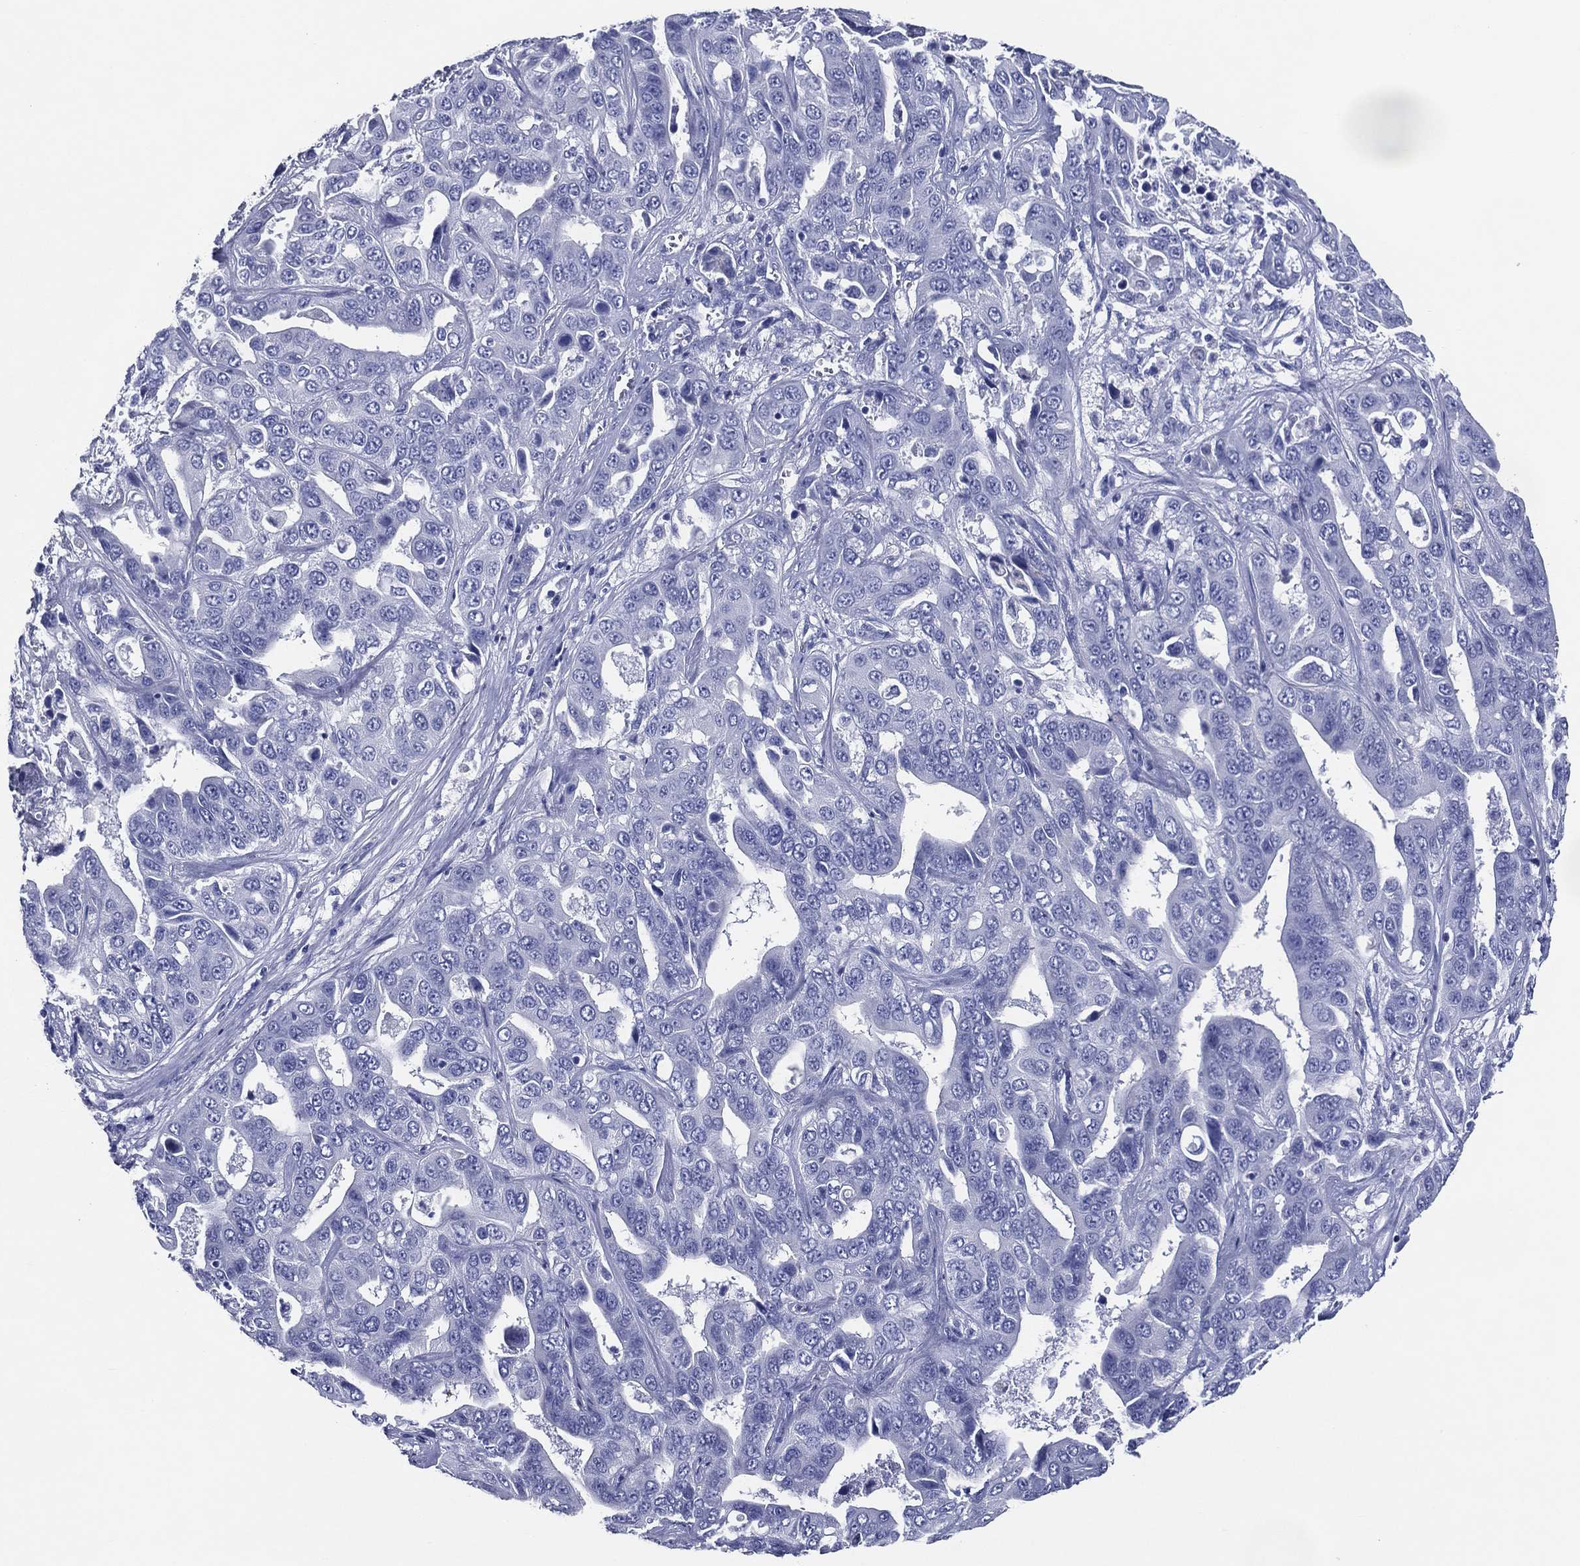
{"staining": {"intensity": "negative", "quantity": "none", "location": "none"}, "tissue": "liver cancer", "cell_type": "Tumor cells", "image_type": "cancer", "snomed": [{"axis": "morphology", "description": "Cholangiocarcinoma"}, {"axis": "topography", "description": "Liver"}], "caption": "An image of cholangiocarcinoma (liver) stained for a protein shows no brown staining in tumor cells.", "gene": "ACE2", "patient": {"sex": "female", "age": 52}}